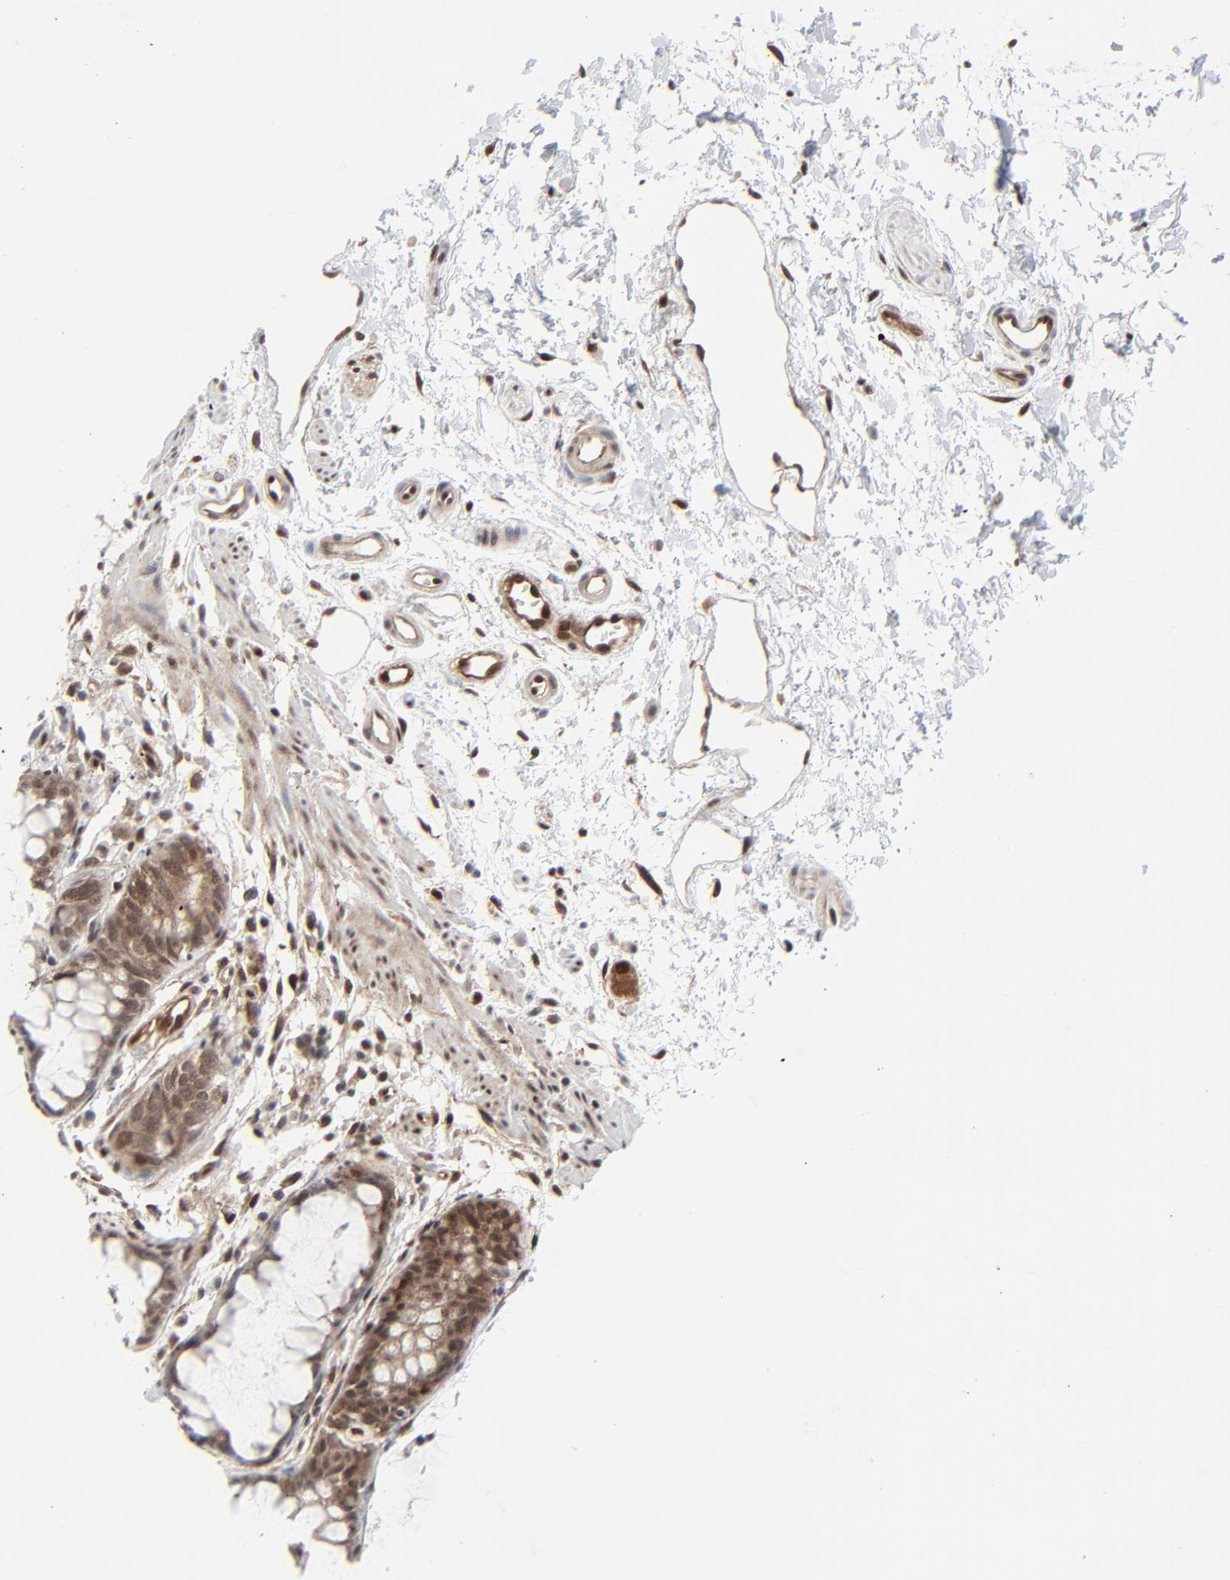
{"staining": {"intensity": "moderate", "quantity": "25%-75%", "location": "cytoplasmic/membranous,nuclear"}, "tissue": "rectum", "cell_type": "Glandular cells", "image_type": "normal", "snomed": [{"axis": "morphology", "description": "Normal tissue, NOS"}, {"axis": "morphology", "description": "Adenocarcinoma, NOS"}, {"axis": "topography", "description": "Rectum"}], "caption": "IHC staining of normal rectum, which reveals medium levels of moderate cytoplasmic/membranous,nuclear expression in about 25%-75% of glandular cells indicating moderate cytoplasmic/membranous,nuclear protein positivity. The staining was performed using DAB (brown) for protein detection and nuclei were counterstained in hematoxylin (blue).", "gene": "AKT1", "patient": {"sex": "female", "age": 65}}